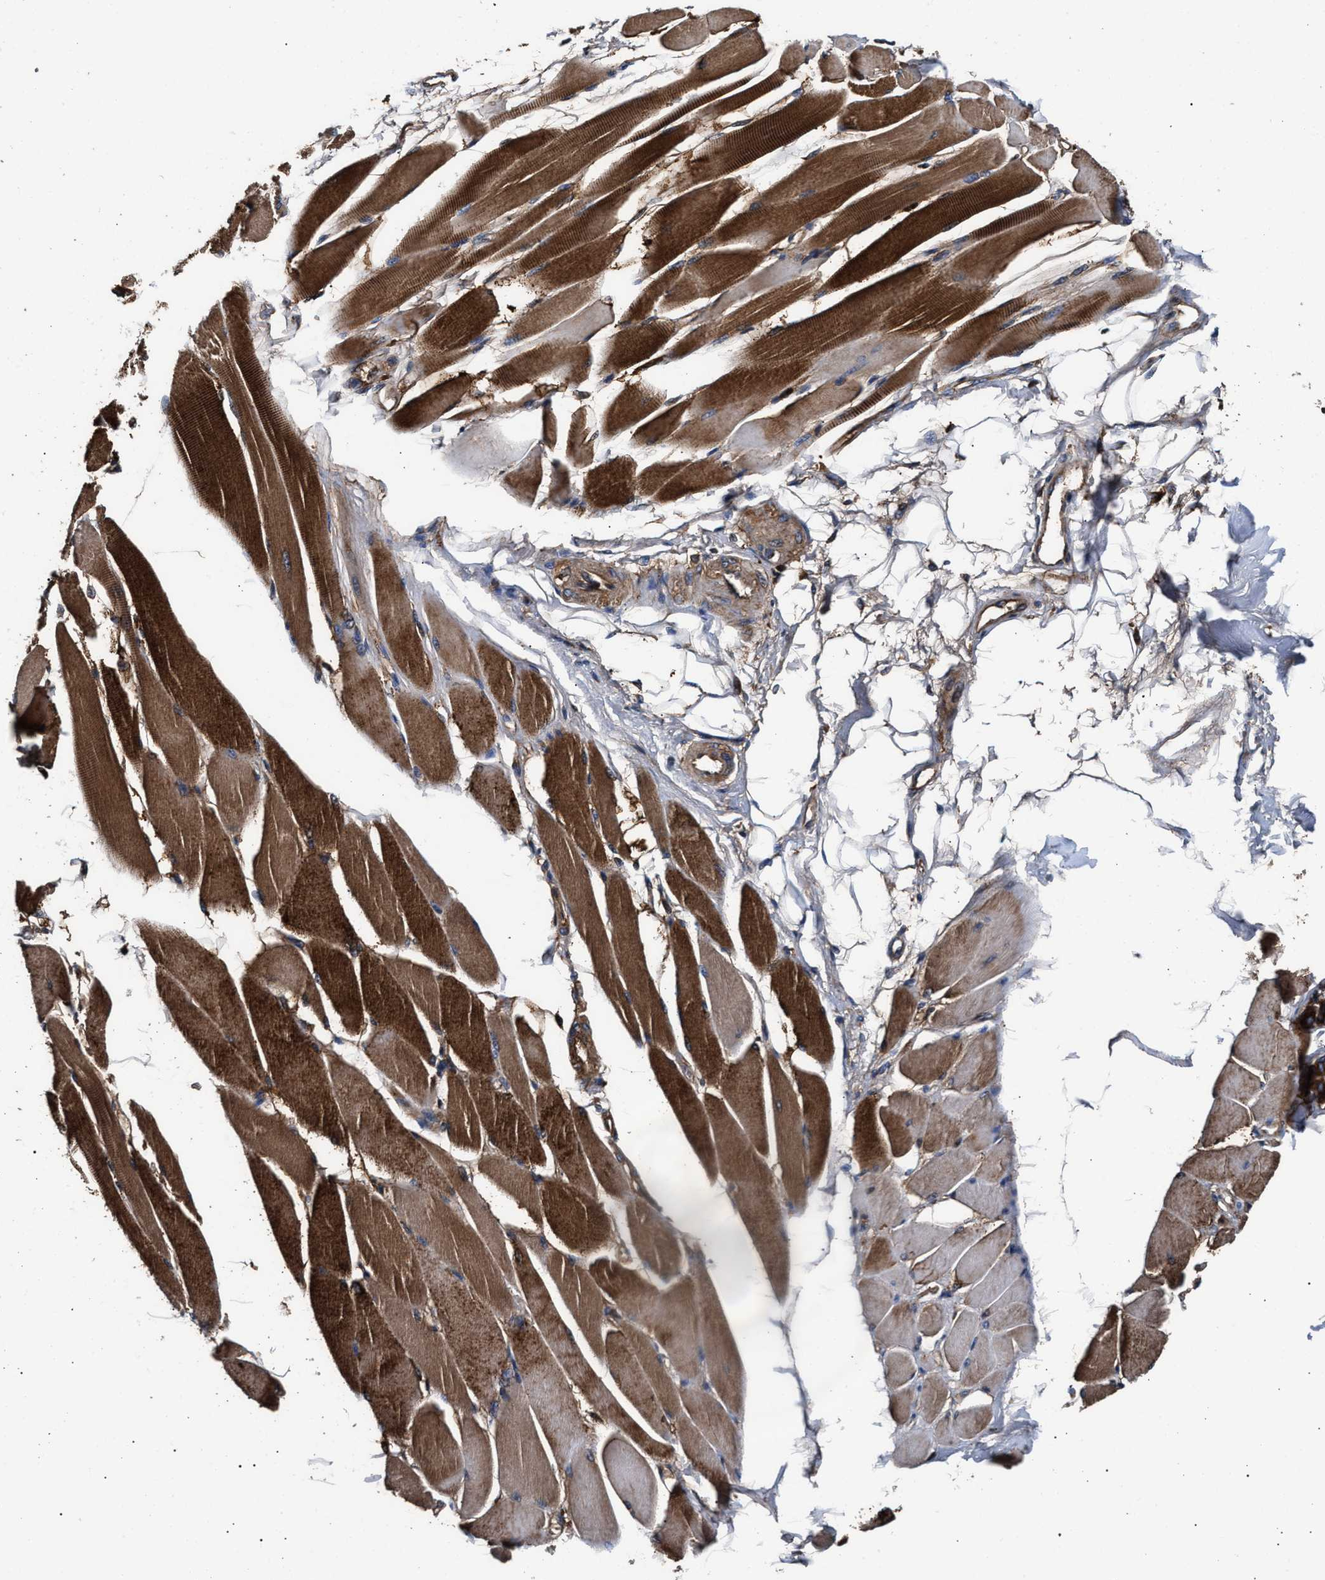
{"staining": {"intensity": "strong", "quantity": ">75%", "location": "cytoplasmic/membranous"}, "tissue": "skeletal muscle", "cell_type": "Myocytes", "image_type": "normal", "snomed": [{"axis": "morphology", "description": "Normal tissue, NOS"}, {"axis": "topography", "description": "Skeletal muscle"}, {"axis": "topography", "description": "Peripheral nerve tissue"}], "caption": "Immunohistochemical staining of benign skeletal muscle exhibits strong cytoplasmic/membranous protein expression in approximately >75% of myocytes. (DAB IHC with brightfield microscopy, high magnification).", "gene": "ENSG00000286112", "patient": {"sex": "female", "age": 84}}